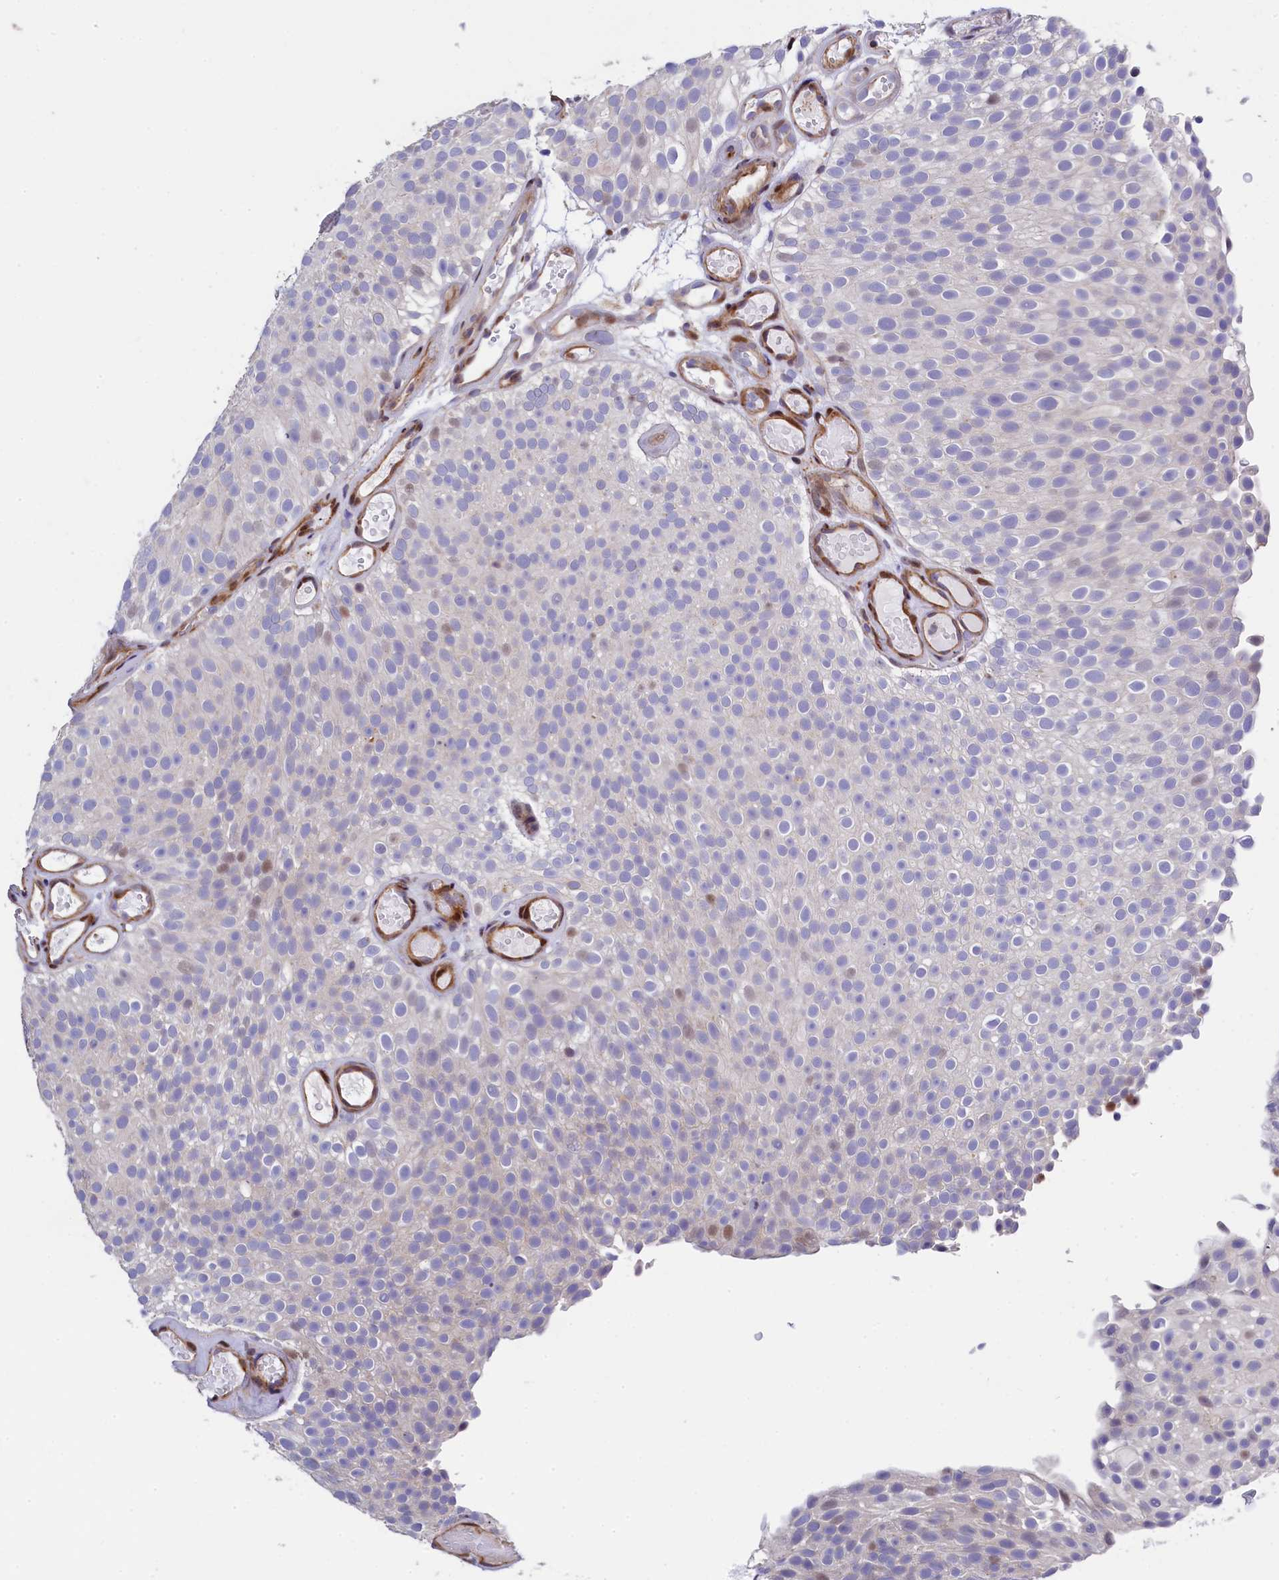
{"staining": {"intensity": "negative", "quantity": "none", "location": "none"}, "tissue": "urothelial cancer", "cell_type": "Tumor cells", "image_type": "cancer", "snomed": [{"axis": "morphology", "description": "Urothelial carcinoma, Low grade"}, {"axis": "topography", "description": "Urinary bladder"}], "caption": "Tumor cells are negative for protein expression in human urothelial carcinoma (low-grade).", "gene": "TGDS", "patient": {"sex": "male", "age": 78}}